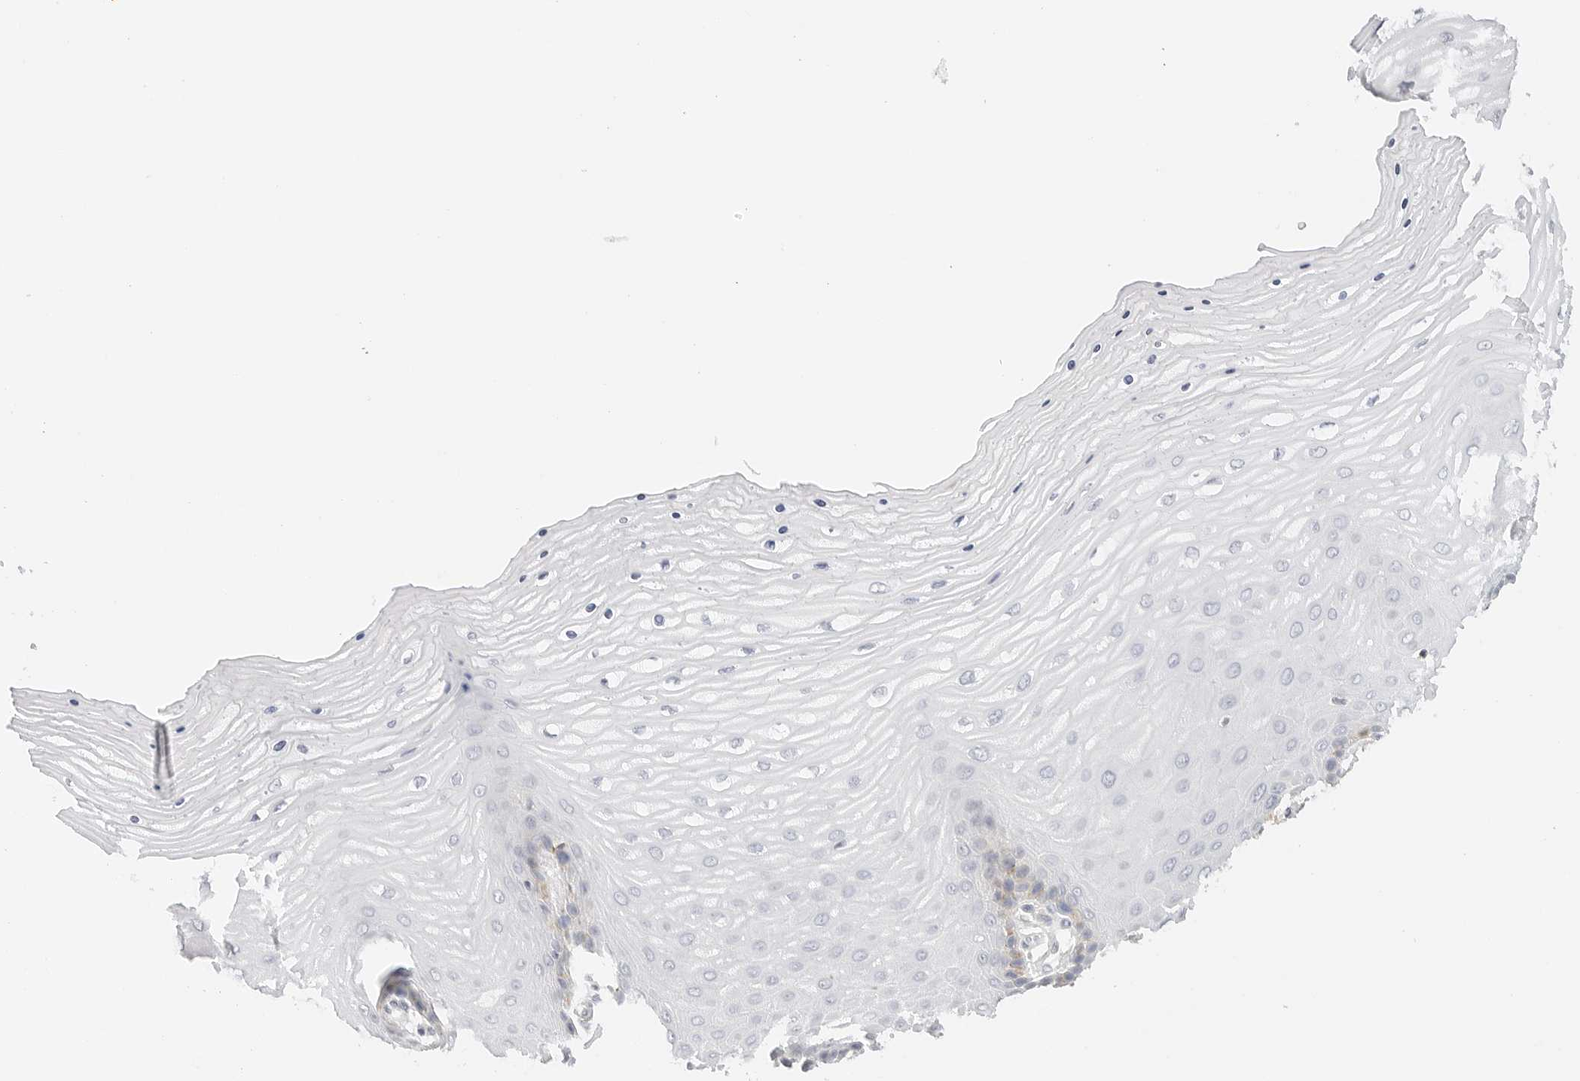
{"staining": {"intensity": "moderate", "quantity": ">75%", "location": "cytoplasmic/membranous"}, "tissue": "cervix", "cell_type": "Glandular cells", "image_type": "normal", "snomed": [{"axis": "morphology", "description": "Normal tissue, NOS"}, {"axis": "topography", "description": "Cervix"}], "caption": "Human cervix stained for a protein (brown) exhibits moderate cytoplasmic/membranous positive expression in approximately >75% of glandular cells.", "gene": "PCDH19", "patient": {"sex": "female", "age": 55}}